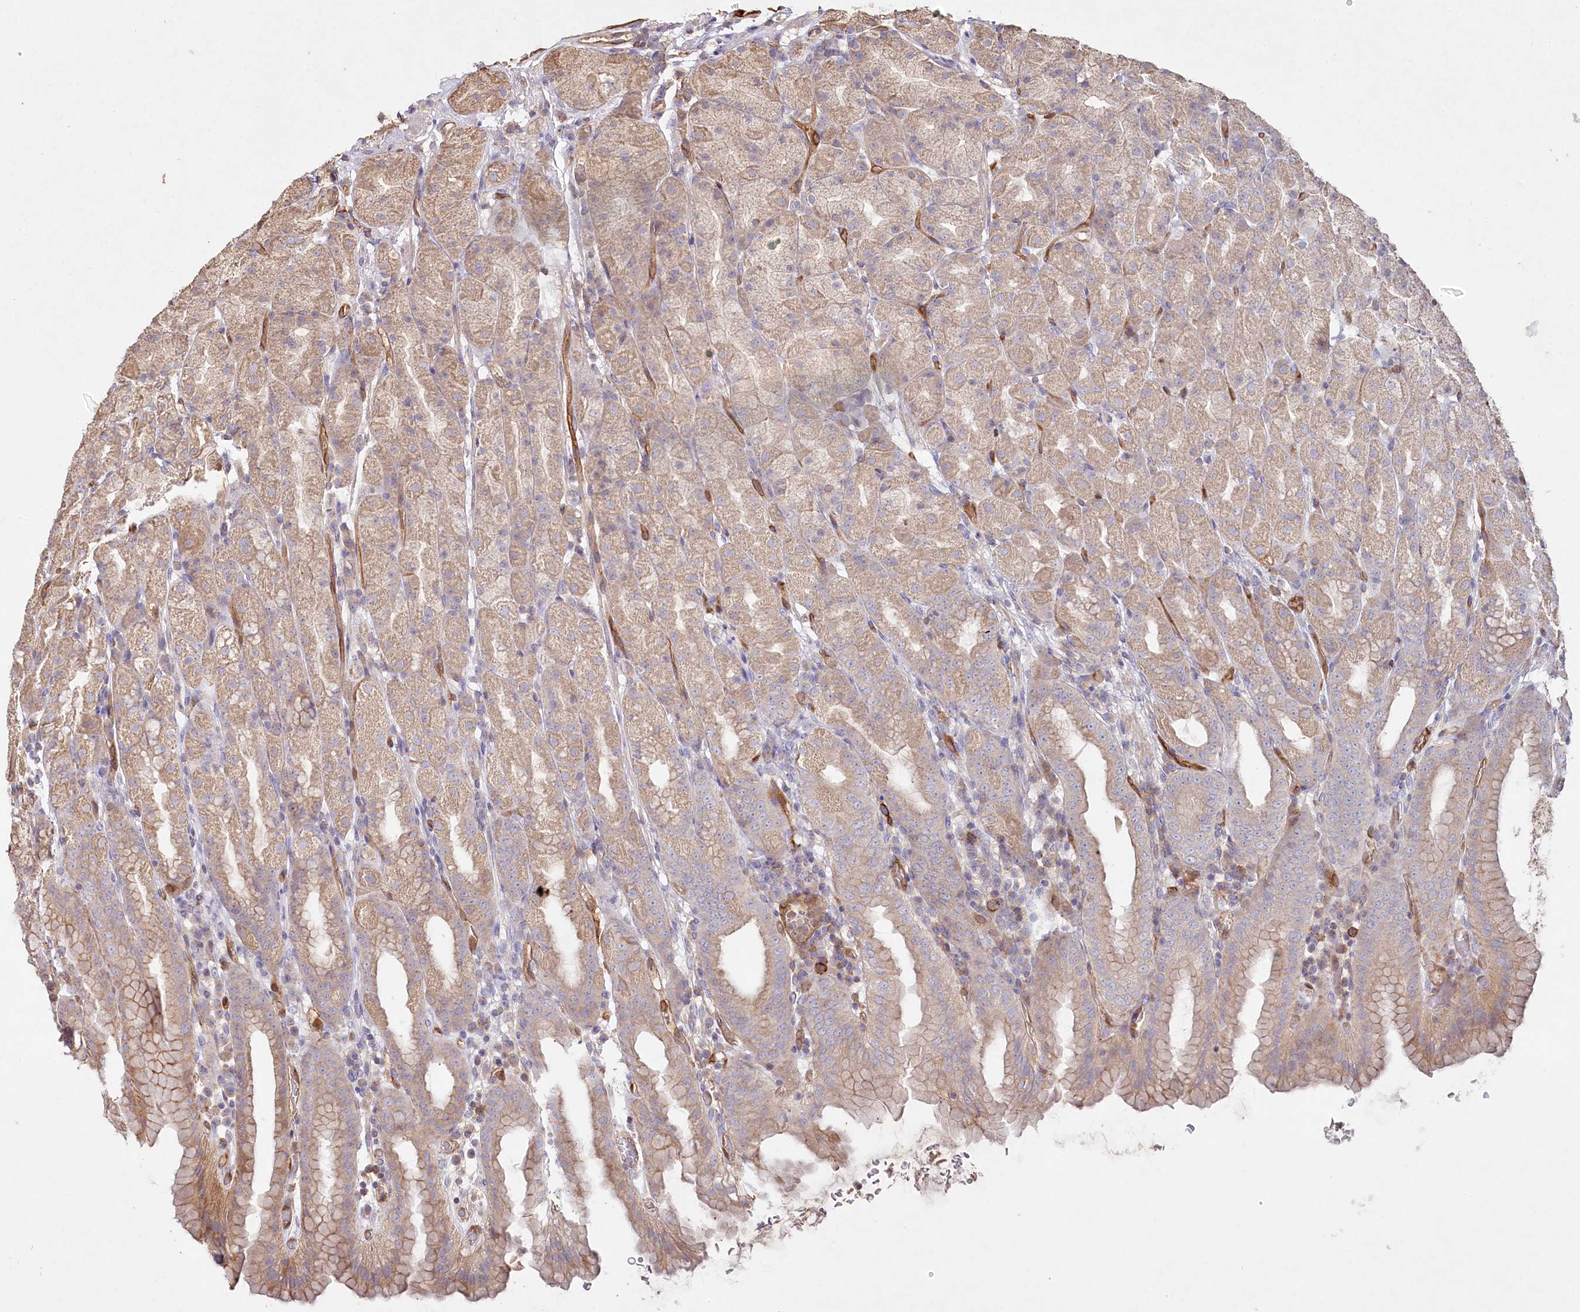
{"staining": {"intensity": "moderate", "quantity": ">75%", "location": "cytoplasmic/membranous"}, "tissue": "stomach", "cell_type": "Glandular cells", "image_type": "normal", "snomed": [{"axis": "morphology", "description": "Normal tissue, NOS"}, {"axis": "topography", "description": "Stomach, upper"}], "caption": "DAB (3,3'-diaminobenzidine) immunohistochemical staining of normal human stomach exhibits moderate cytoplasmic/membranous protein positivity in approximately >75% of glandular cells.", "gene": "RBP5", "patient": {"sex": "male", "age": 68}}